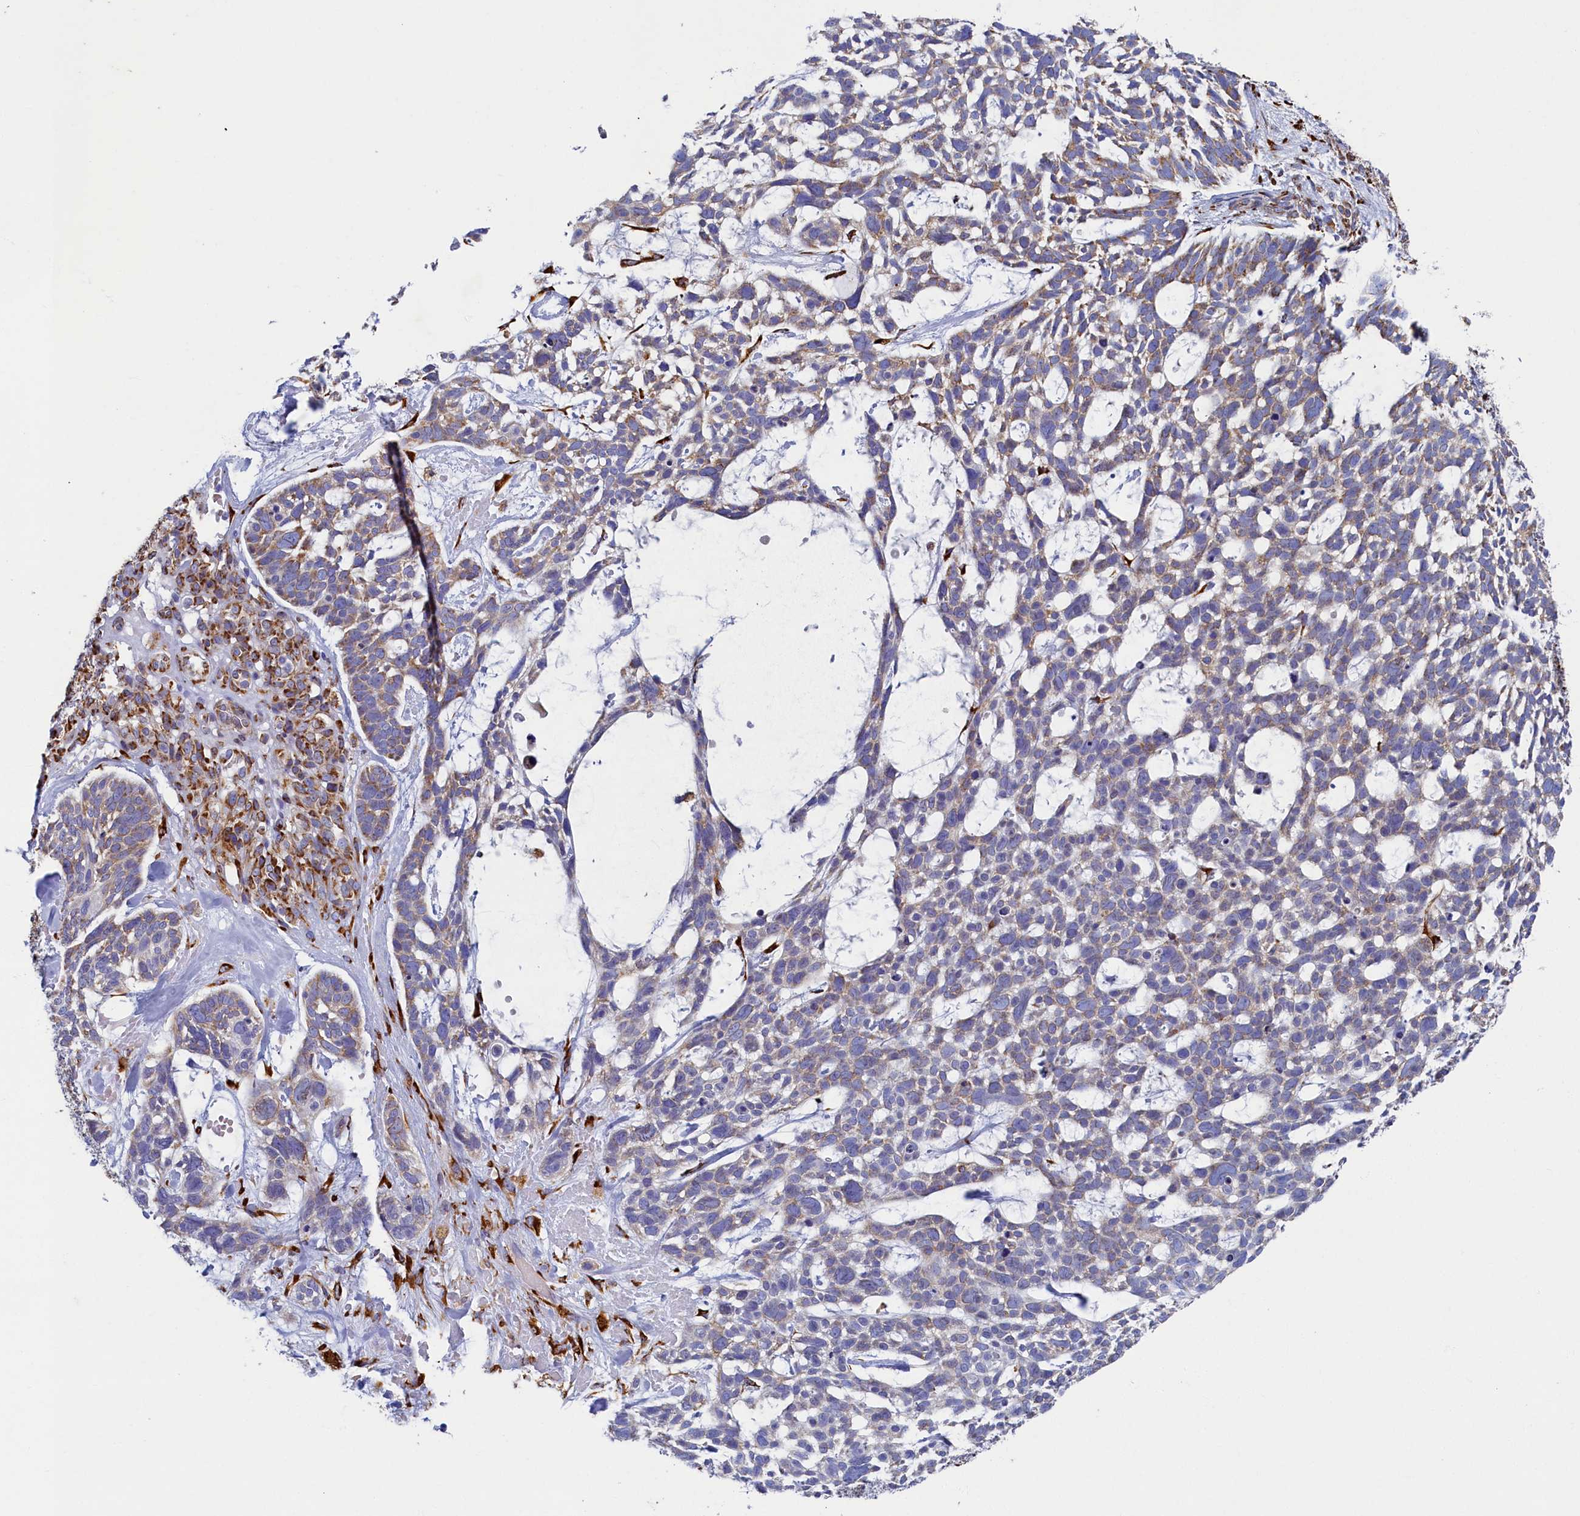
{"staining": {"intensity": "moderate", "quantity": "25%-75%", "location": "cytoplasmic/membranous"}, "tissue": "skin cancer", "cell_type": "Tumor cells", "image_type": "cancer", "snomed": [{"axis": "morphology", "description": "Basal cell carcinoma"}, {"axis": "topography", "description": "Skin"}], "caption": "Tumor cells display medium levels of moderate cytoplasmic/membranous staining in approximately 25%-75% of cells in skin cancer (basal cell carcinoma). (IHC, brightfield microscopy, high magnification).", "gene": "TMEM18", "patient": {"sex": "male", "age": 88}}